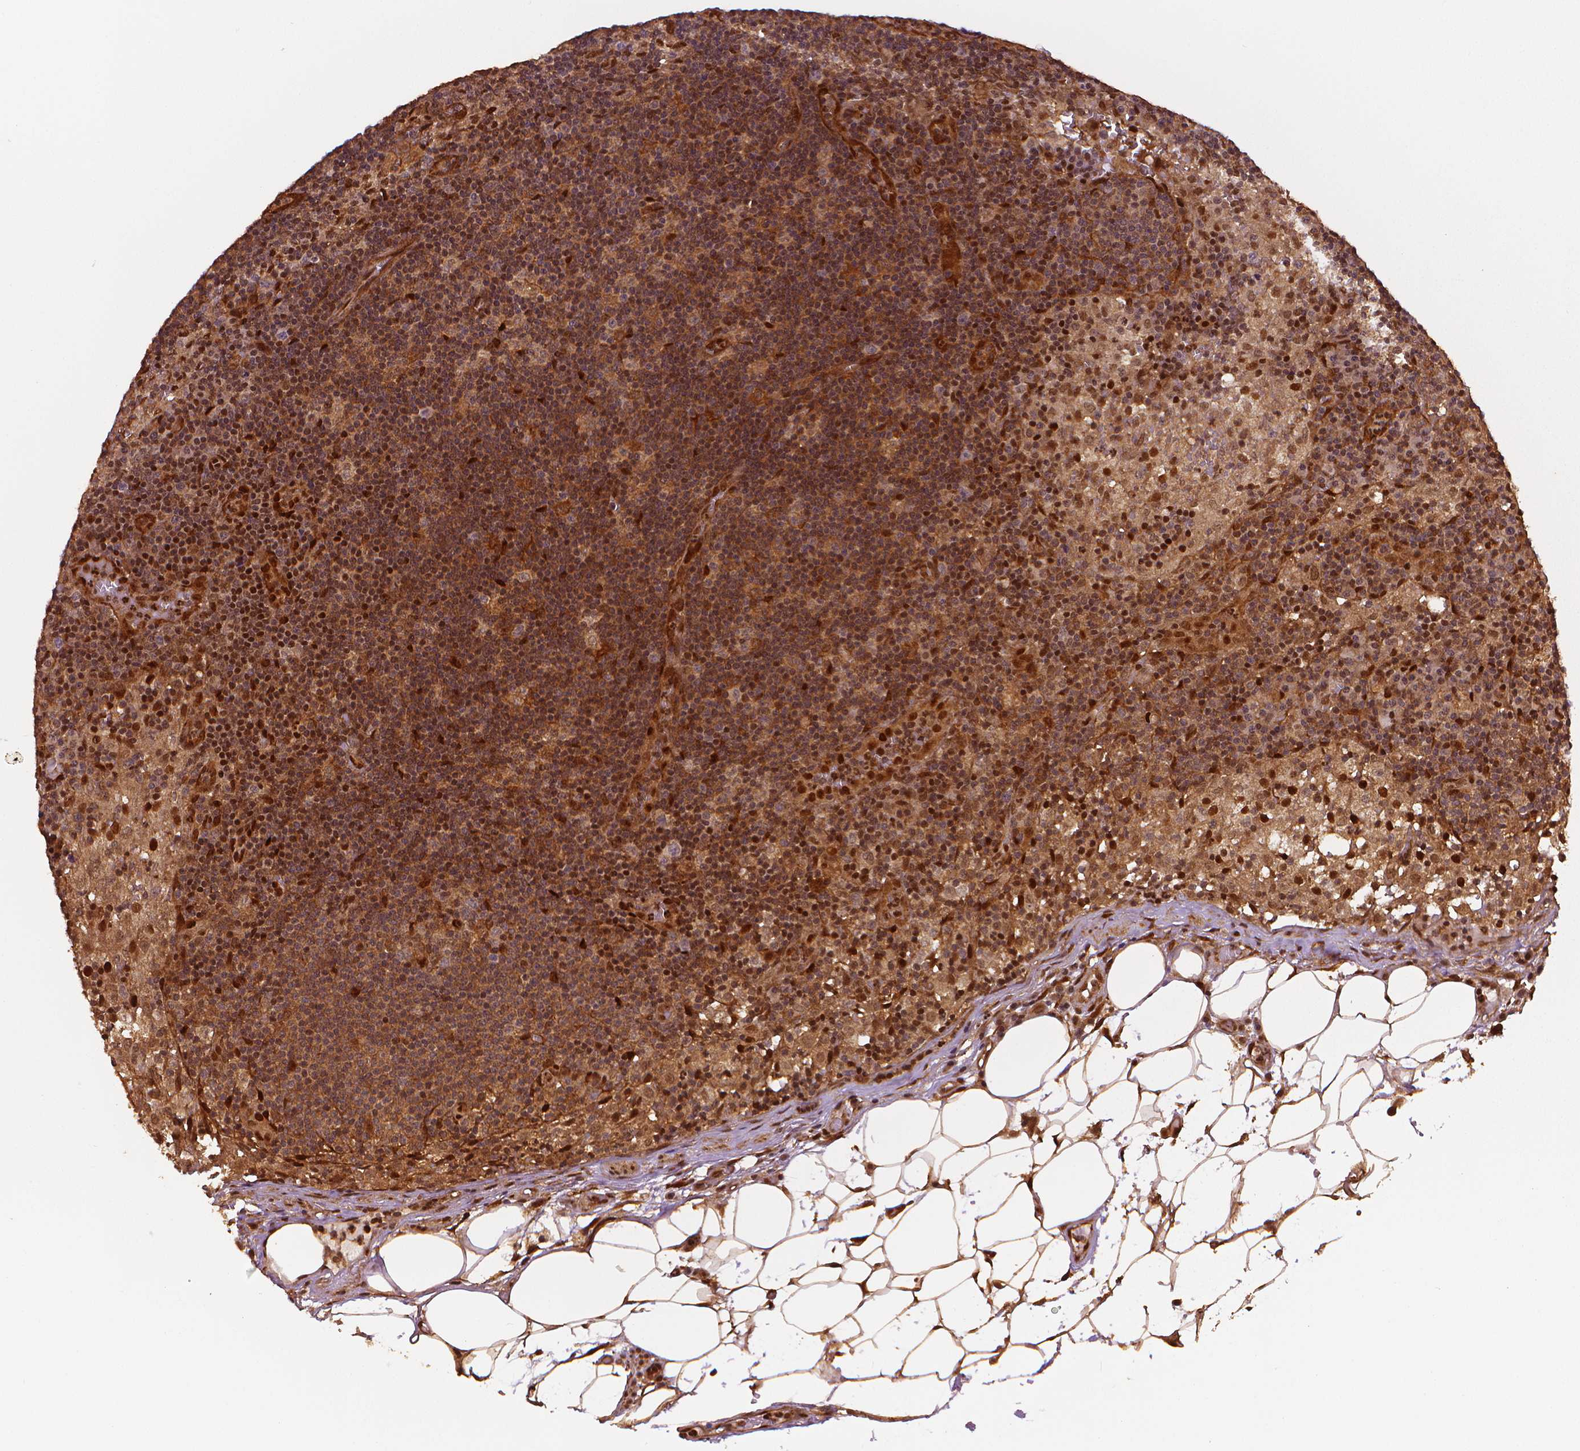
{"staining": {"intensity": "moderate", "quantity": "<25%", "location": "cytoplasmic/membranous"}, "tissue": "lymph node", "cell_type": "Germinal center cells", "image_type": "normal", "snomed": [{"axis": "morphology", "description": "Normal tissue, NOS"}, {"axis": "topography", "description": "Lymph node"}], "caption": "DAB (3,3'-diaminobenzidine) immunohistochemical staining of normal lymph node exhibits moderate cytoplasmic/membranous protein staining in about <25% of germinal center cells.", "gene": "STAT3", "patient": {"sex": "male", "age": 62}}